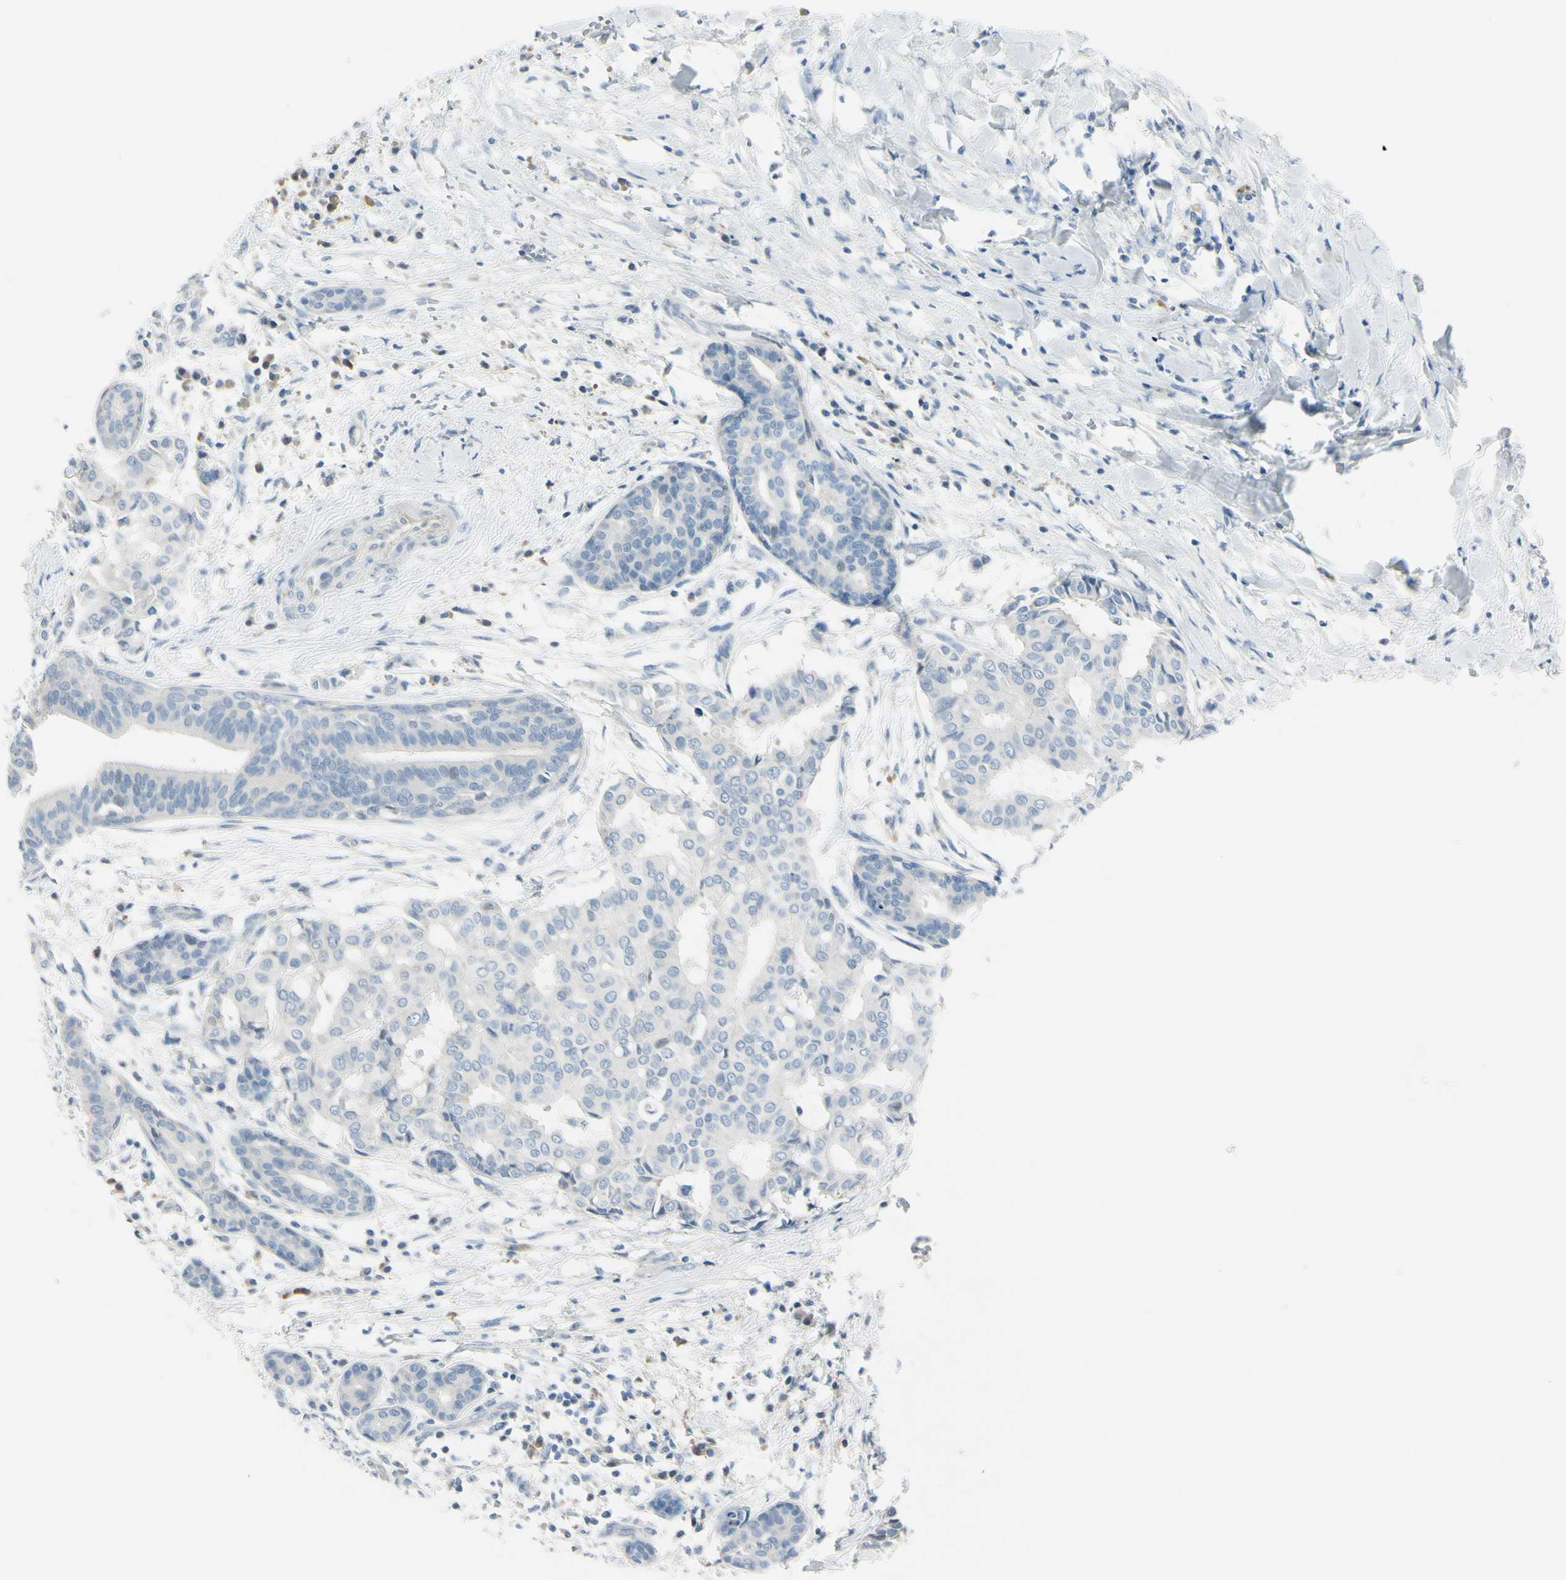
{"staining": {"intensity": "negative", "quantity": "none", "location": "none"}, "tissue": "head and neck cancer", "cell_type": "Tumor cells", "image_type": "cancer", "snomed": [{"axis": "morphology", "description": "Adenocarcinoma, NOS"}, {"axis": "topography", "description": "Salivary gland"}, {"axis": "topography", "description": "Head-Neck"}], "caption": "Head and neck adenocarcinoma stained for a protein using immunohistochemistry shows no staining tumor cells.", "gene": "ASB9", "patient": {"sex": "female", "age": 59}}